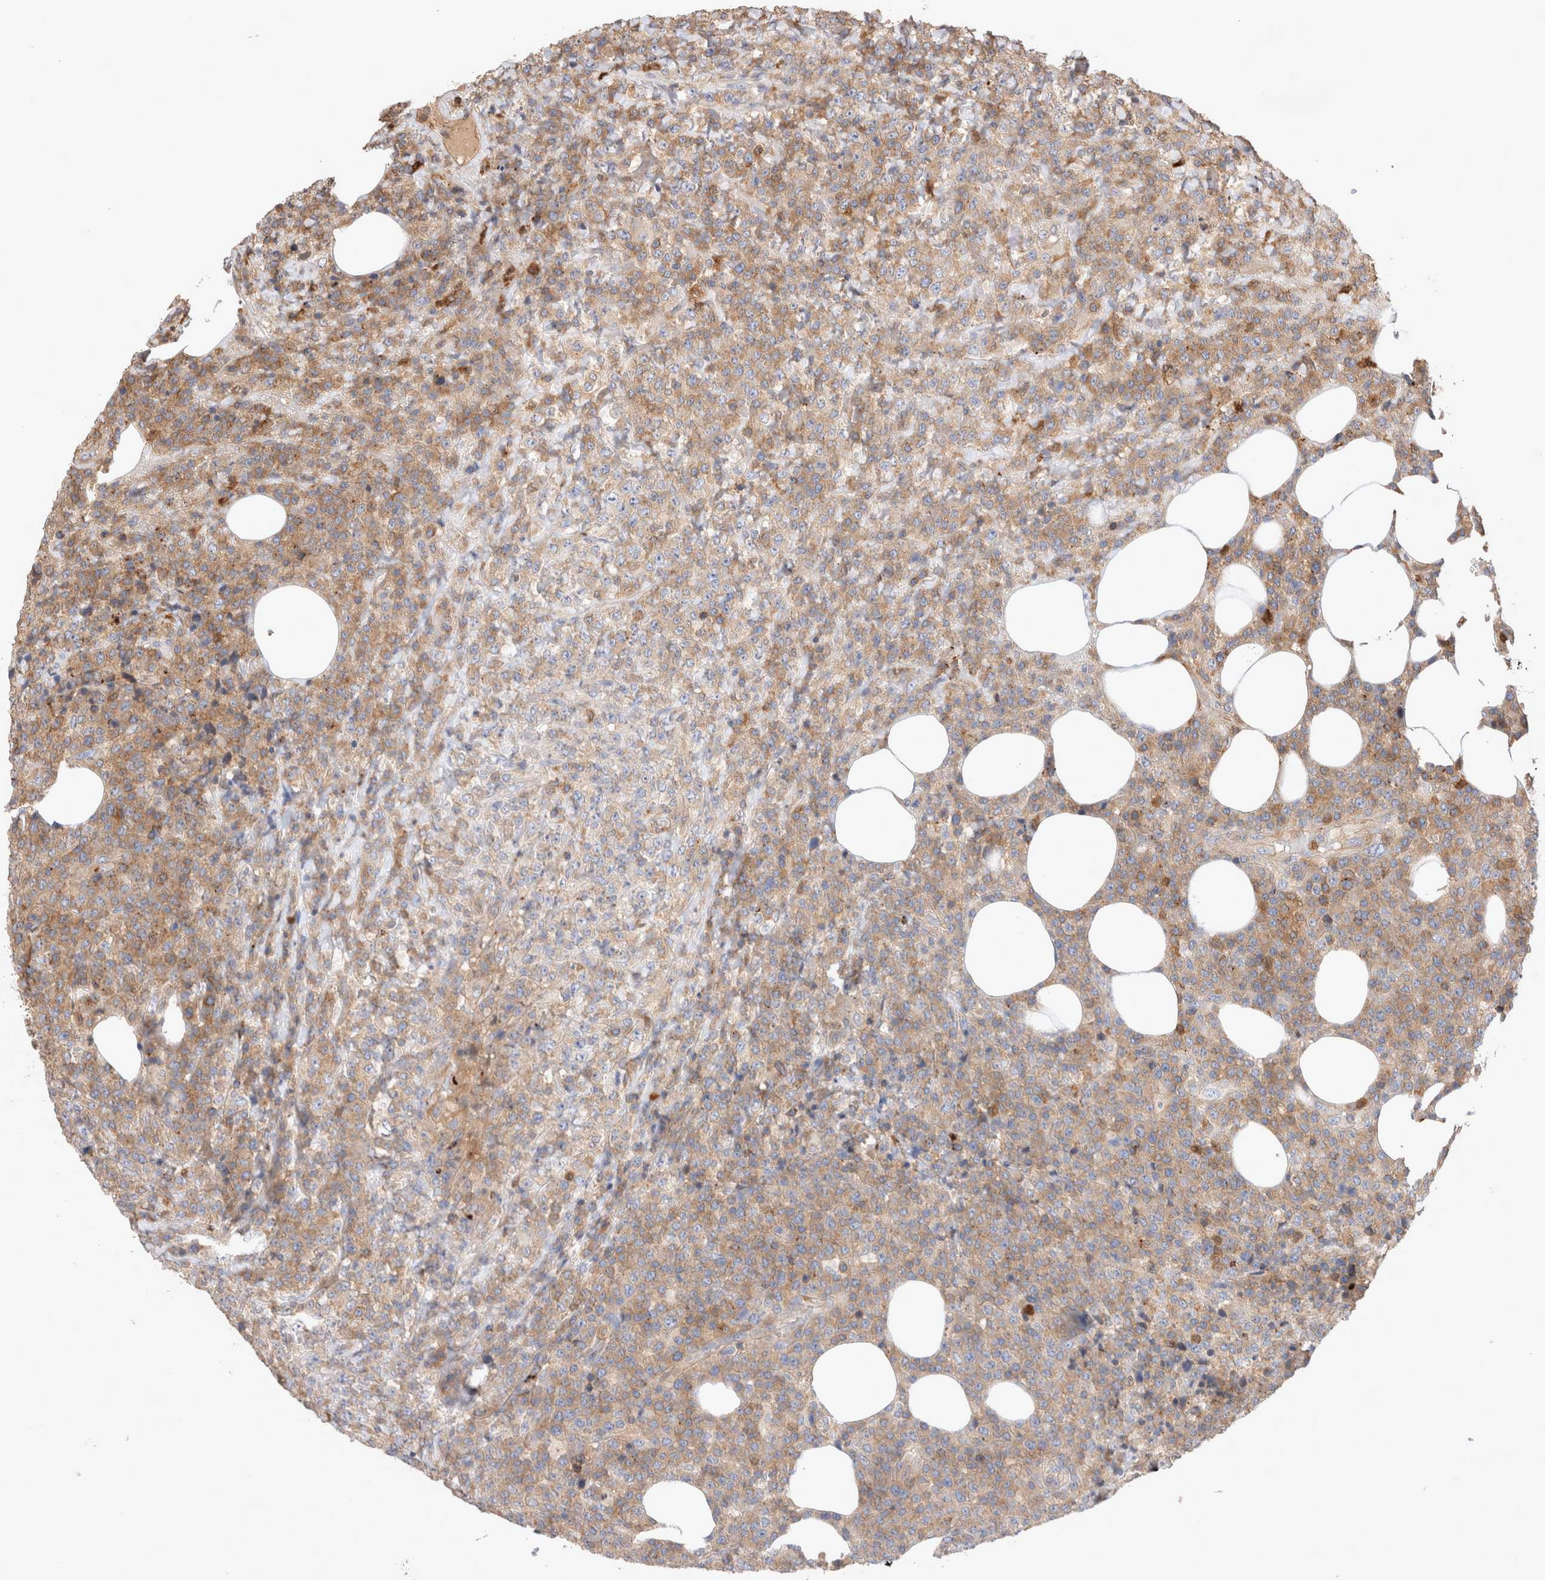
{"staining": {"intensity": "moderate", "quantity": "25%-75%", "location": "cytoplasmic/membranous"}, "tissue": "lymphoma", "cell_type": "Tumor cells", "image_type": "cancer", "snomed": [{"axis": "morphology", "description": "Malignant lymphoma, non-Hodgkin's type, High grade"}, {"axis": "topography", "description": "Lymph node"}], "caption": "Tumor cells exhibit moderate cytoplasmic/membranous positivity in approximately 25%-75% of cells in lymphoma.", "gene": "NXT2", "patient": {"sex": "male", "age": 13}}